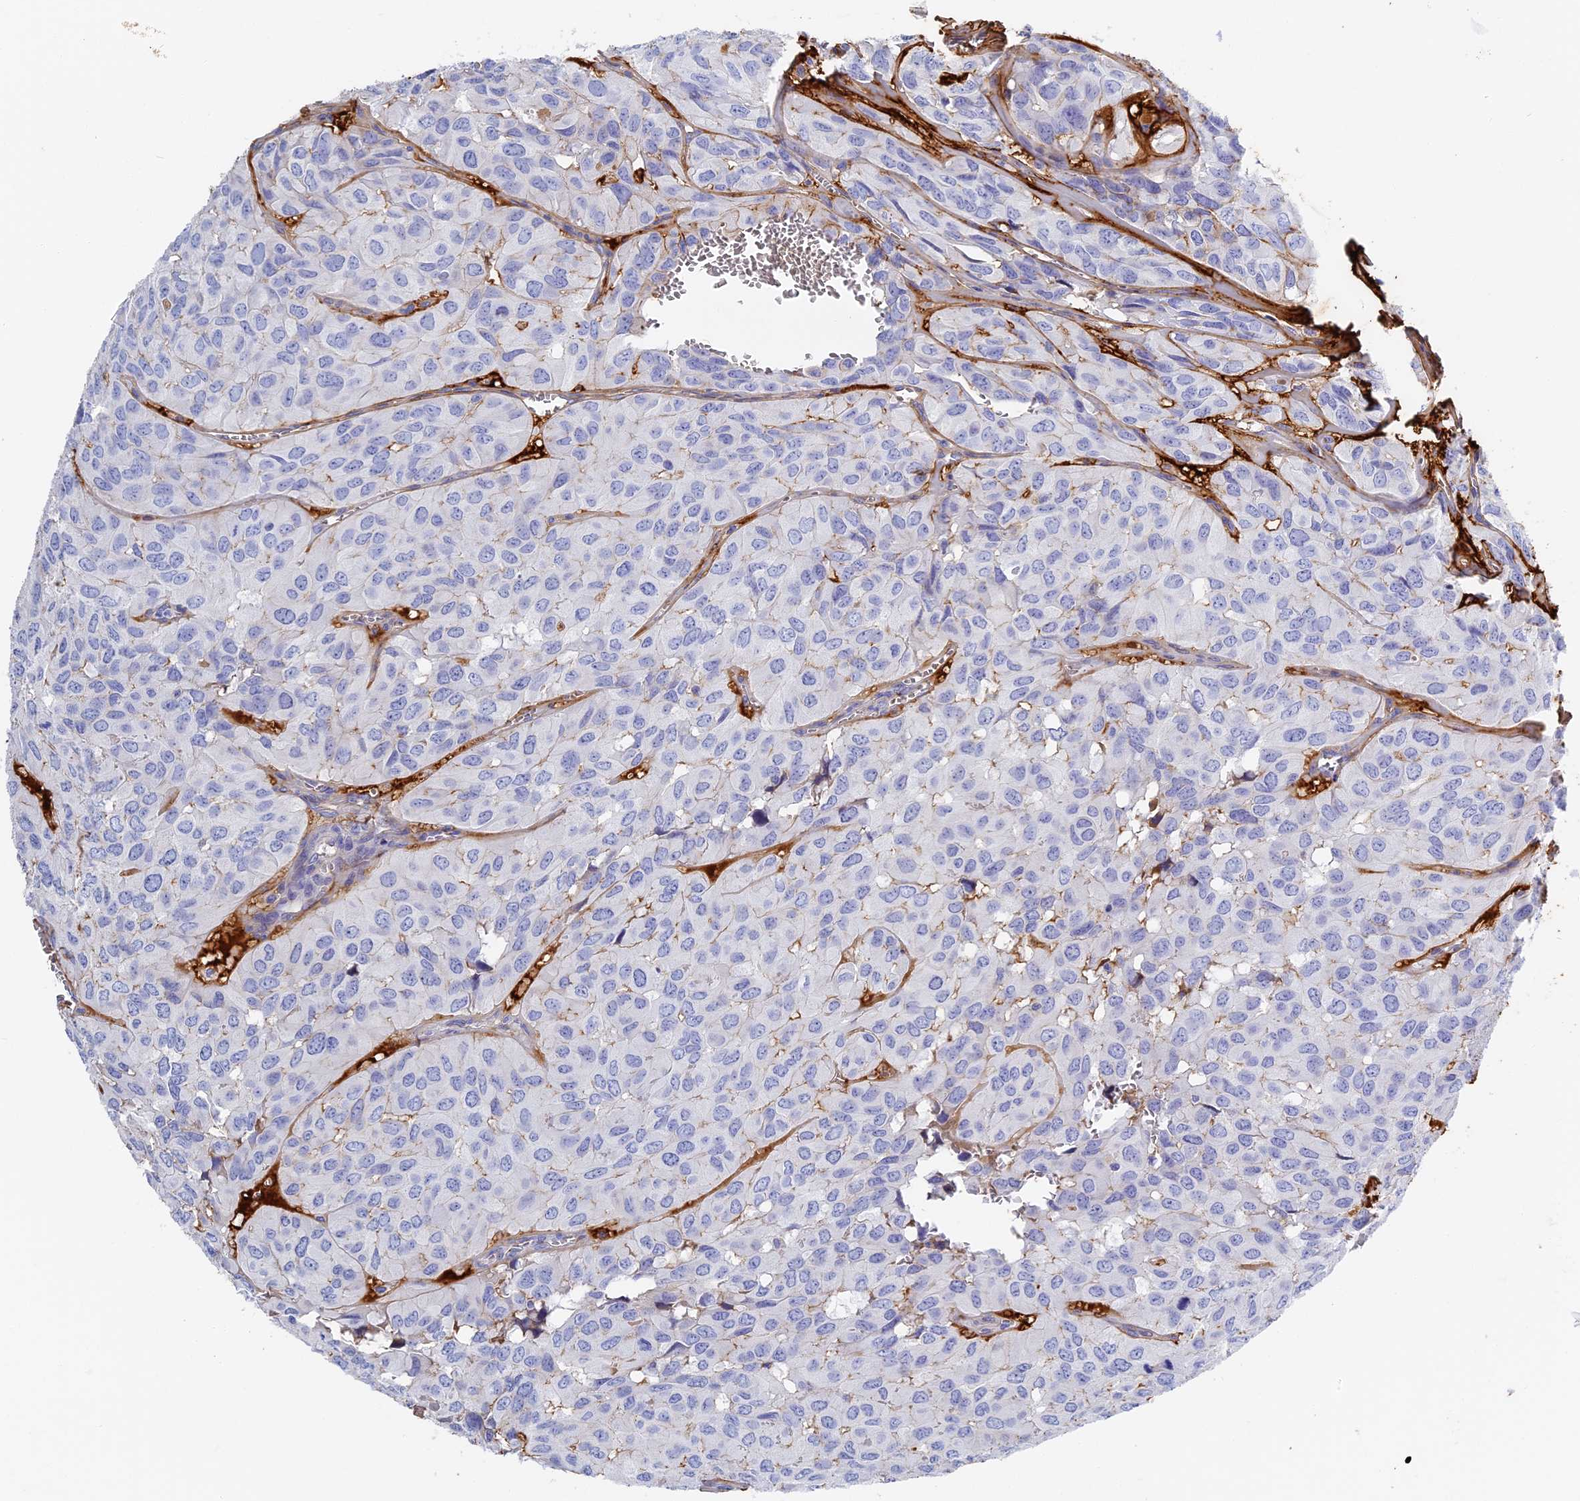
{"staining": {"intensity": "negative", "quantity": "none", "location": "none"}, "tissue": "head and neck cancer", "cell_type": "Tumor cells", "image_type": "cancer", "snomed": [{"axis": "morphology", "description": "Adenocarcinoma, NOS"}, {"axis": "topography", "description": "Salivary gland, NOS"}, {"axis": "topography", "description": "Head-Neck"}], "caption": "Head and neck adenocarcinoma was stained to show a protein in brown. There is no significant positivity in tumor cells.", "gene": "ITIH1", "patient": {"sex": "female", "age": 76}}